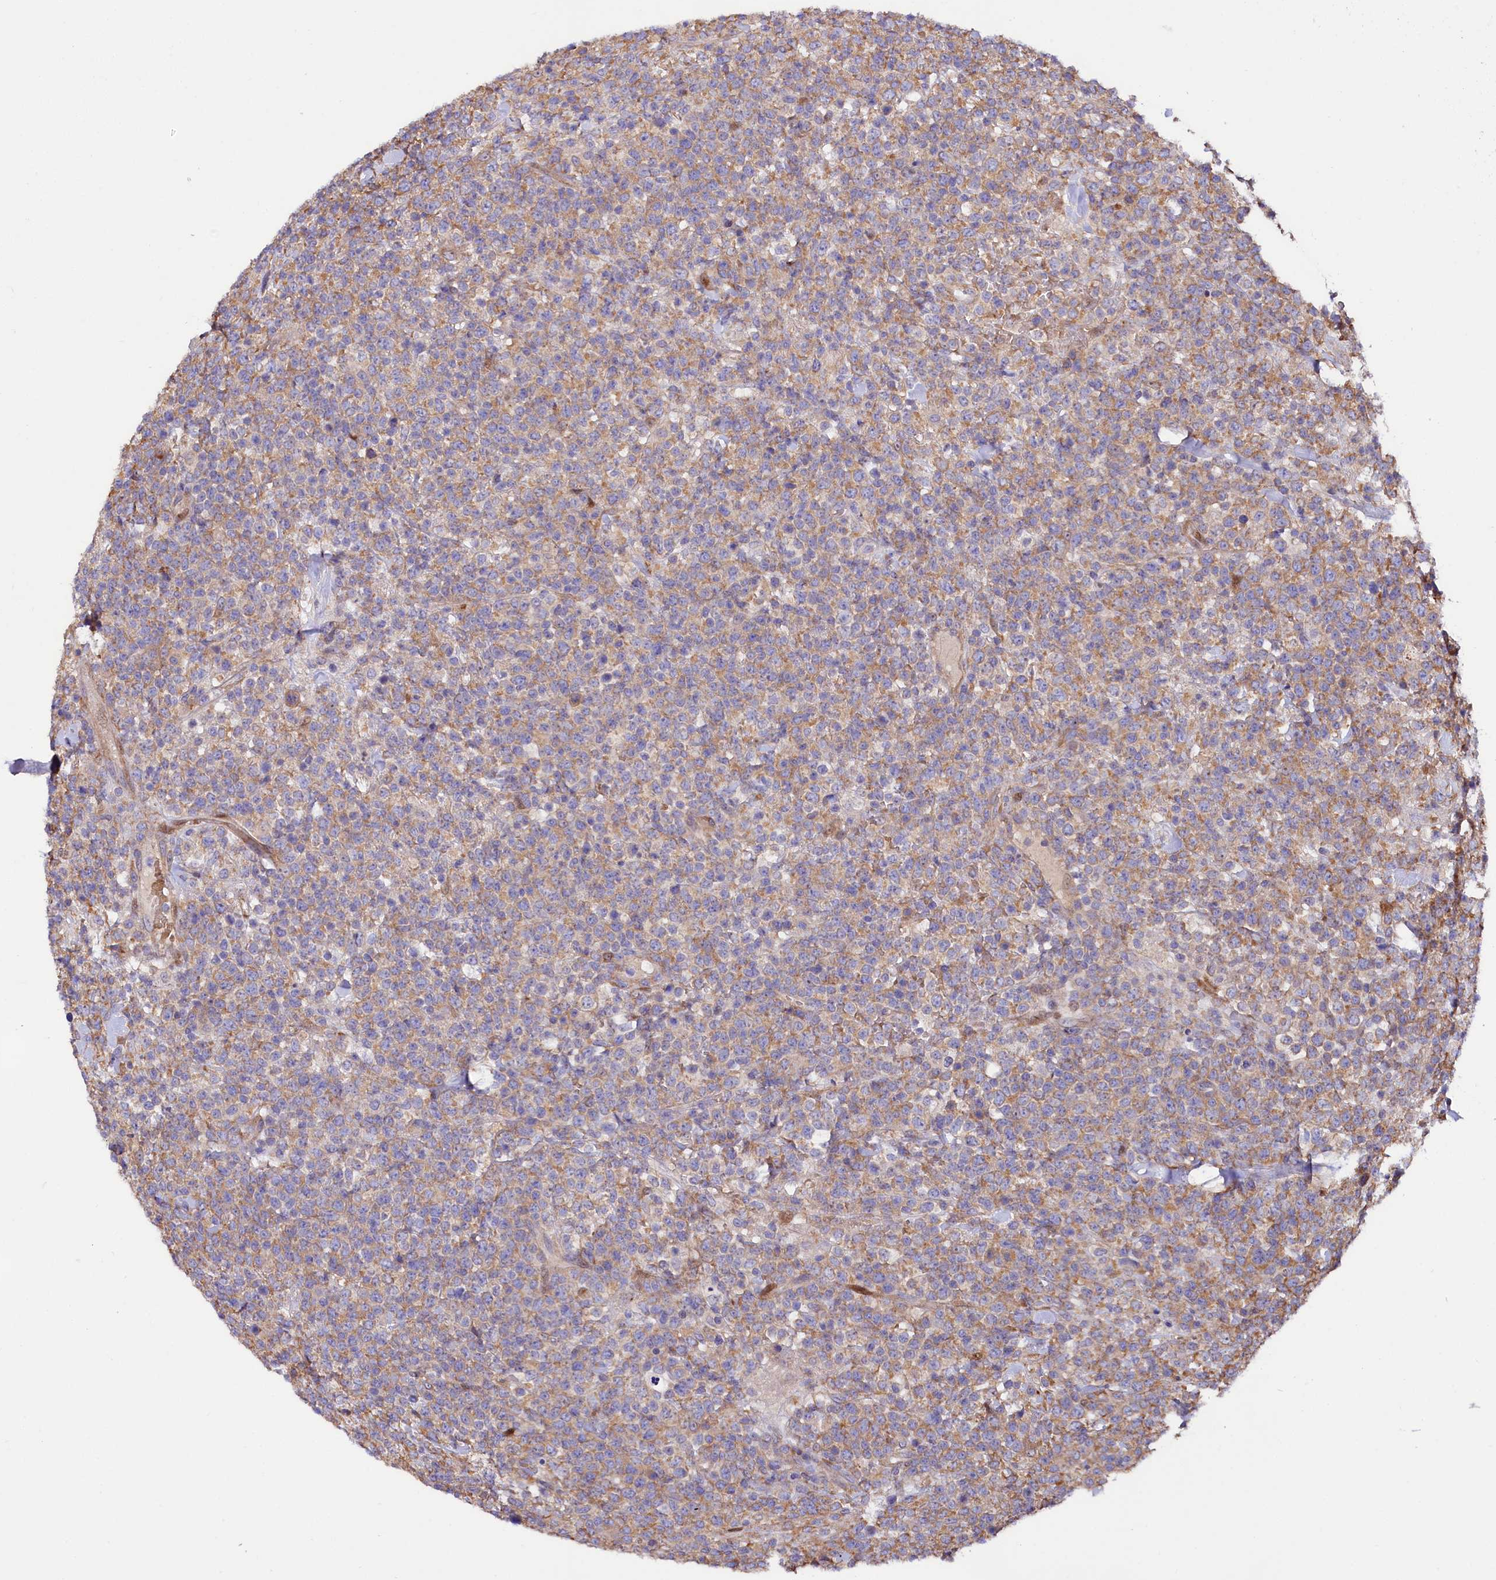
{"staining": {"intensity": "moderate", "quantity": ">75%", "location": "cytoplasmic/membranous"}, "tissue": "lymphoma", "cell_type": "Tumor cells", "image_type": "cancer", "snomed": [{"axis": "morphology", "description": "Malignant lymphoma, non-Hodgkin's type, High grade"}, {"axis": "topography", "description": "Colon"}], "caption": "Immunohistochemistry of high-grade malignant lymphoma, non-Hodgkin's type demonstrates medium levels of moderate cytoplasmic/membranous positivity in about >75% of tumor cells. The staining is performed using DAB brown chromogen to label protein expression. The nuclei are counter-stained blue using hematoxylin.", "gene": "PDZRN3", "patient": {"sex": "female", "age": 53}}